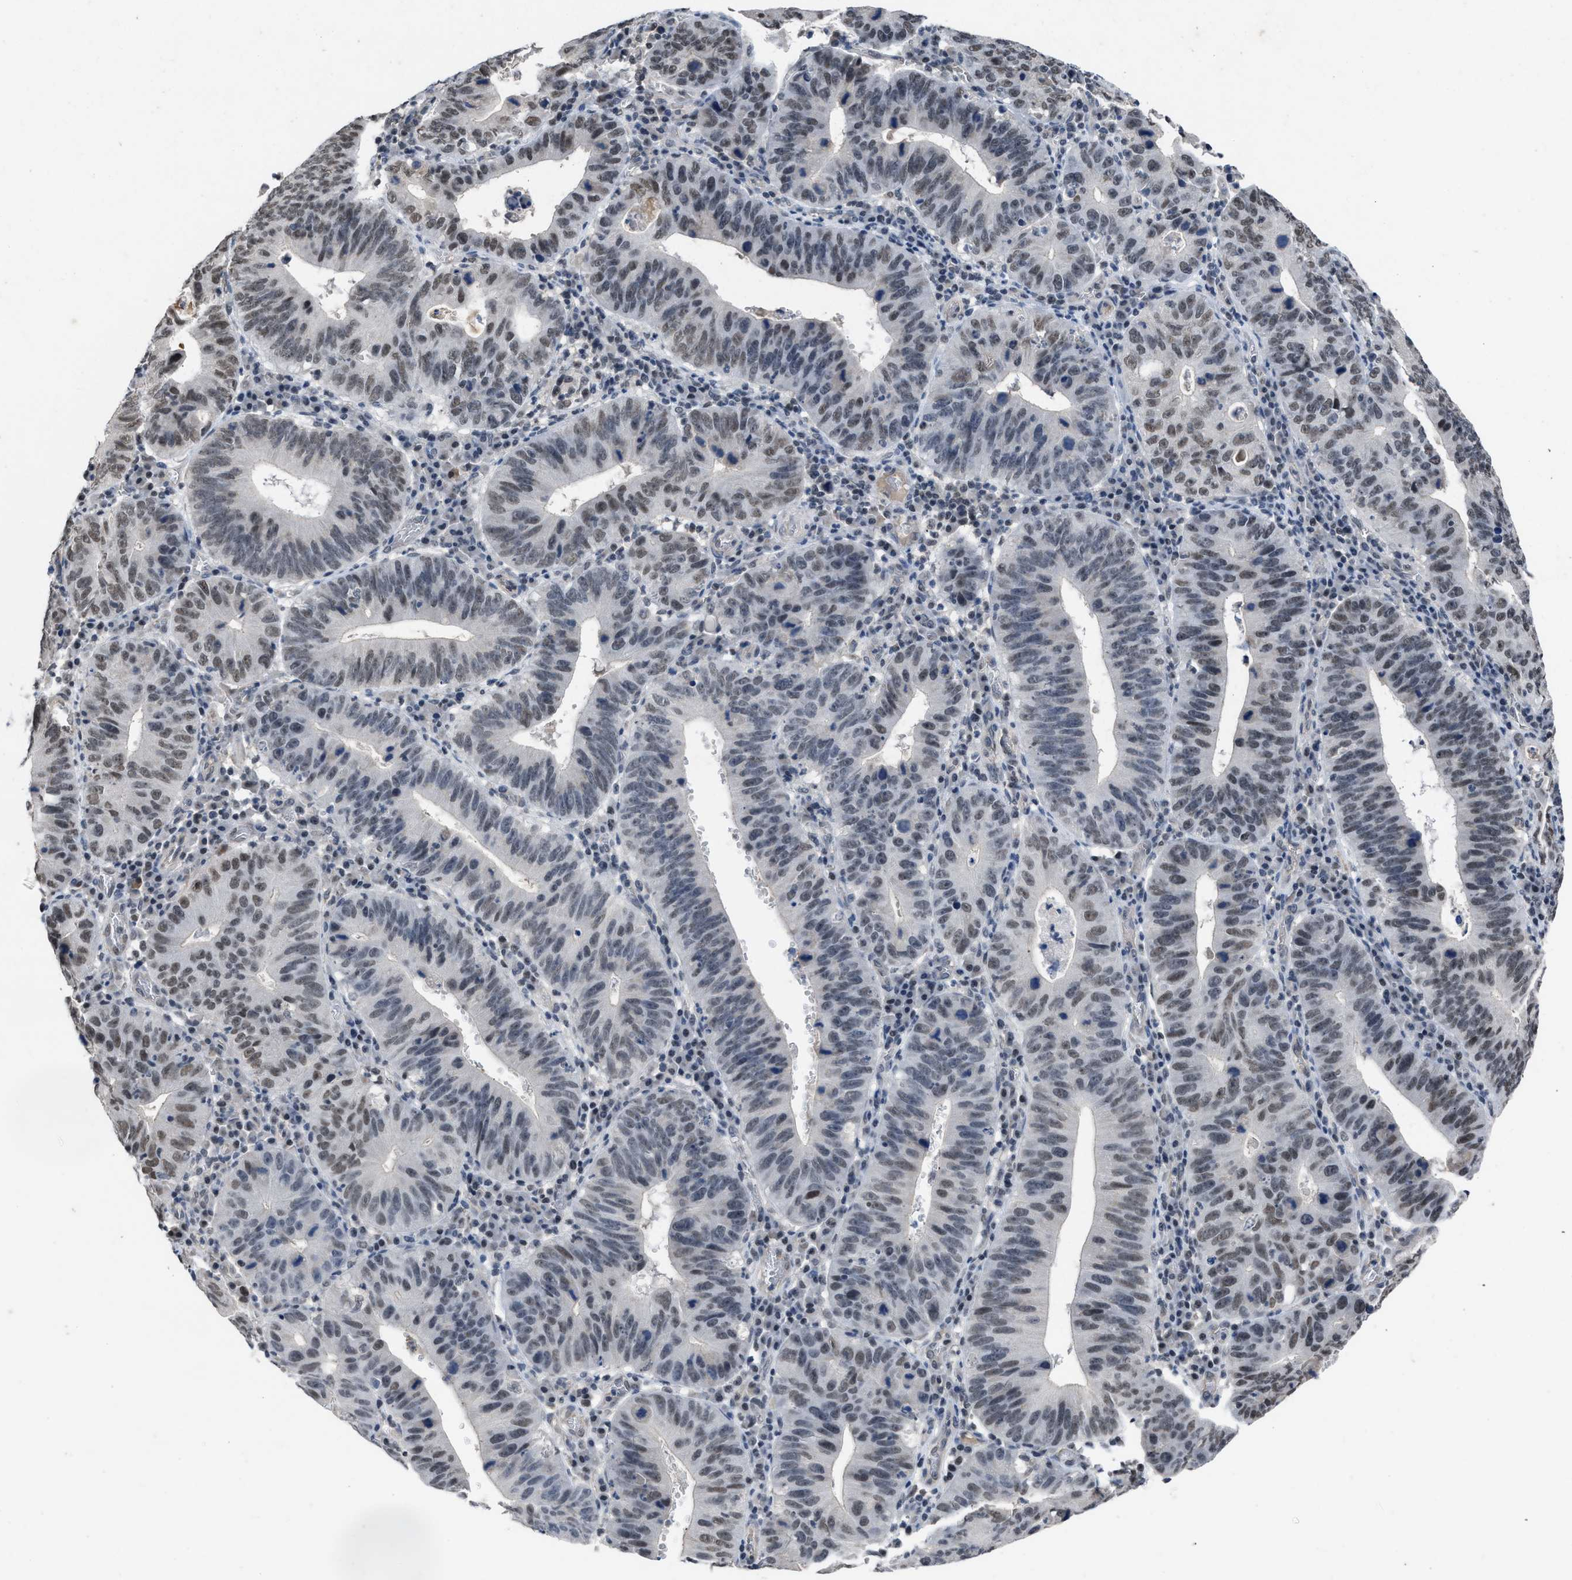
{"staining": {"intensity": "moderate", "quantity": "25%-75%", "location": "nuclear"}, "tissue": "stomach cancer", "cell_type": "Tumor cells", "image_type": "cancer", "snomed": [{"axis": "morphology", "description": "Adenocarcinoma, NOS"}, {"axis": "topography", "description": "Stomach"}], "caption": "Protein staining shows moderate nuclear positivity in approximately 25%-75% of tumor cells in stomach cancer. The protein is stained brown, and the nuclei are stained in blue (DAB (3,3'-diaminobenzidine) IHC with brightfield microscopy, high magnification).", "gene": "TERF2IP", "patient": {"sex": "male", "age": 59}}